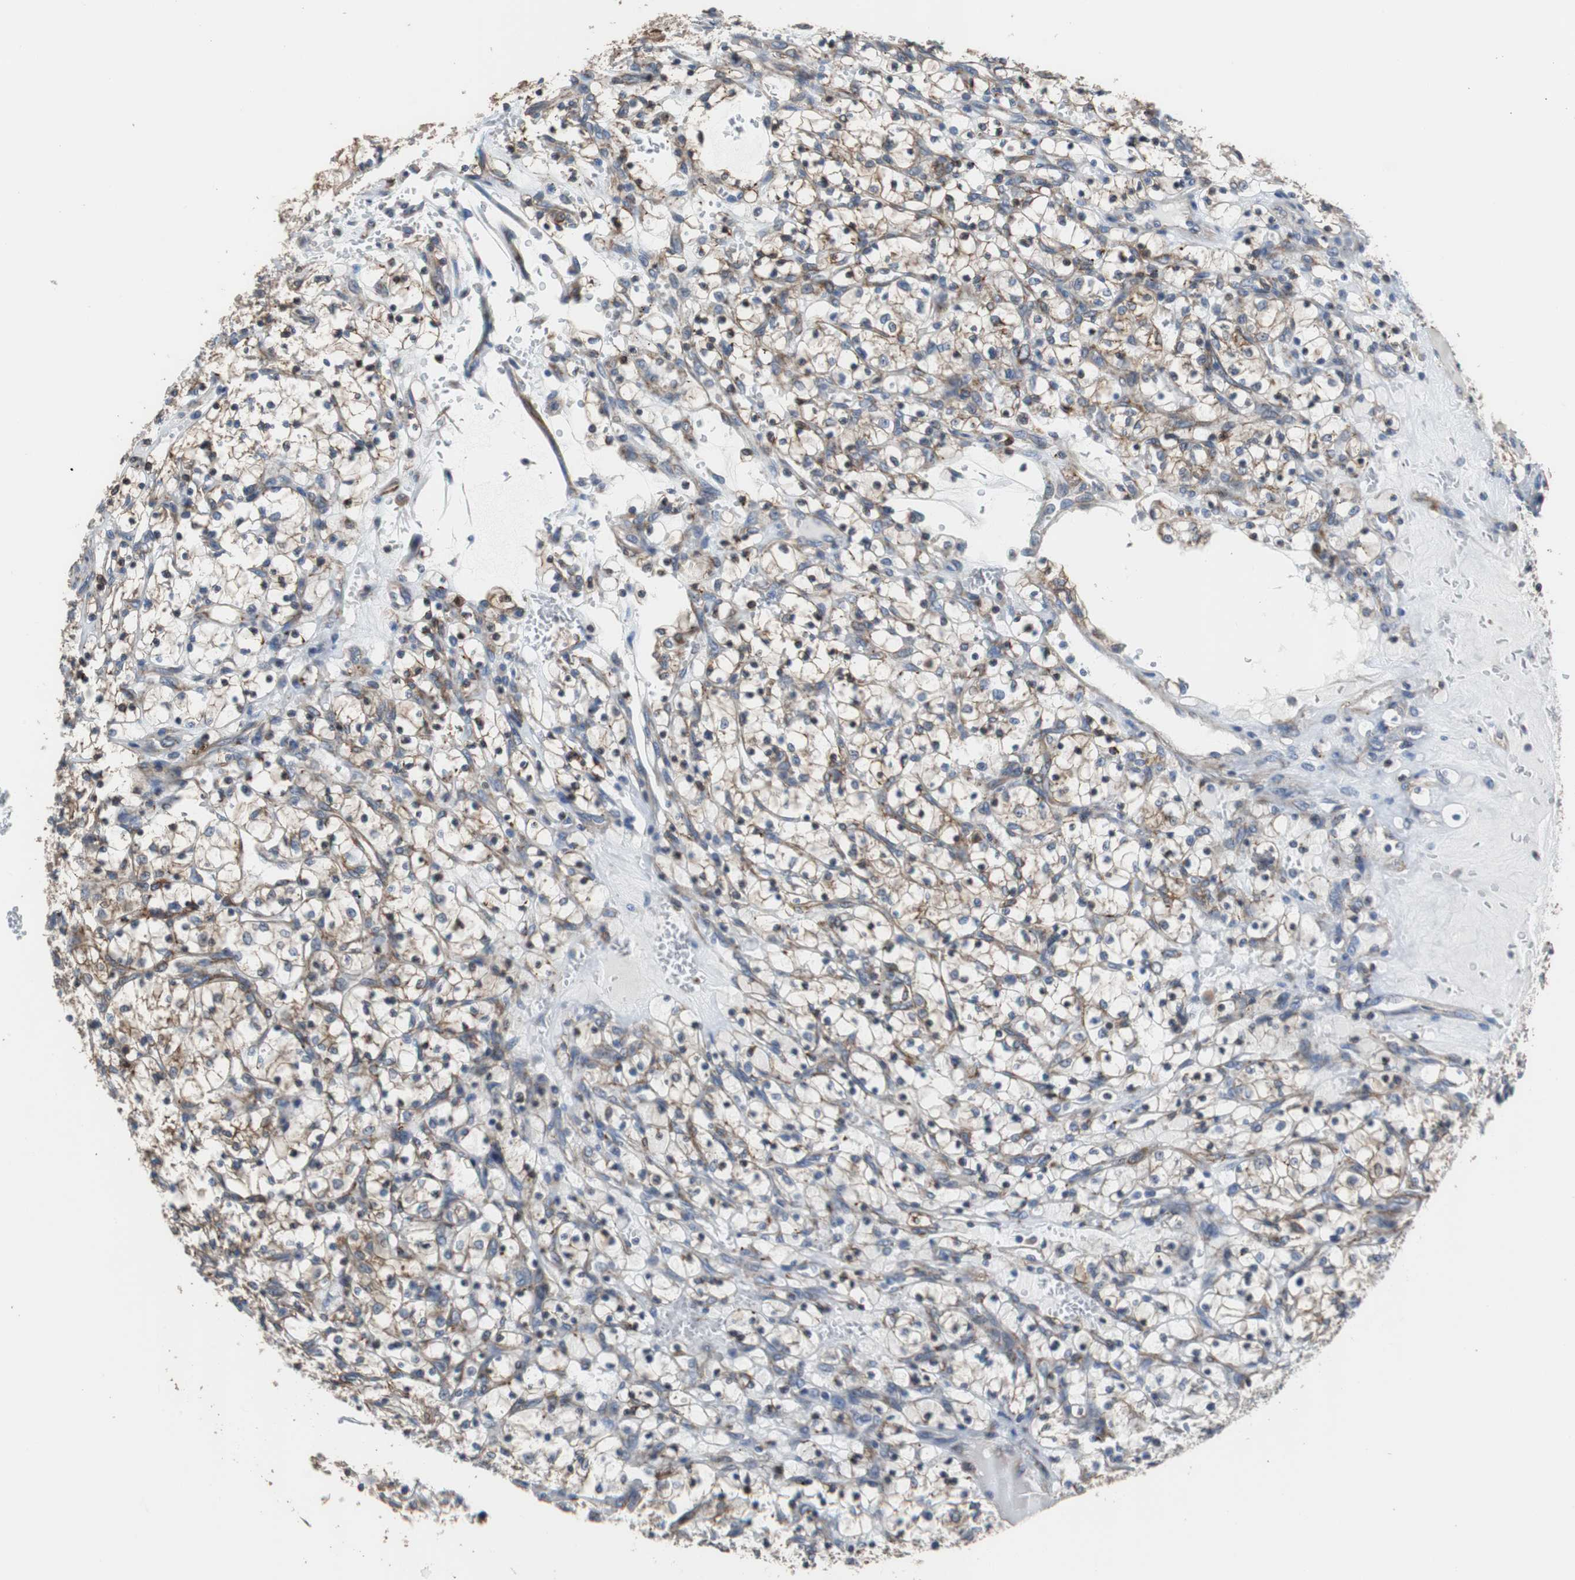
{"staining": {"intensity": "moderate", "quantity": "25%-75%", "location": "cytoplasmic/membranous"}, "tissue": "renal cancer", "cell_type": "Tumor cells", "image_type": "cancer", "snomed": [{"axis": "morphology", "description": "Adenocarcinoma, NOS"}, {"axis": "topography", "description": "Kidney"}], "caption": "Moderate cytoplasmic/membranous staining is seen in about 25%-75% of tumor cells in renal adenocarcinoma.", "gene": "PBXIP1", "patient": {"sex": "female", "age": 69}}